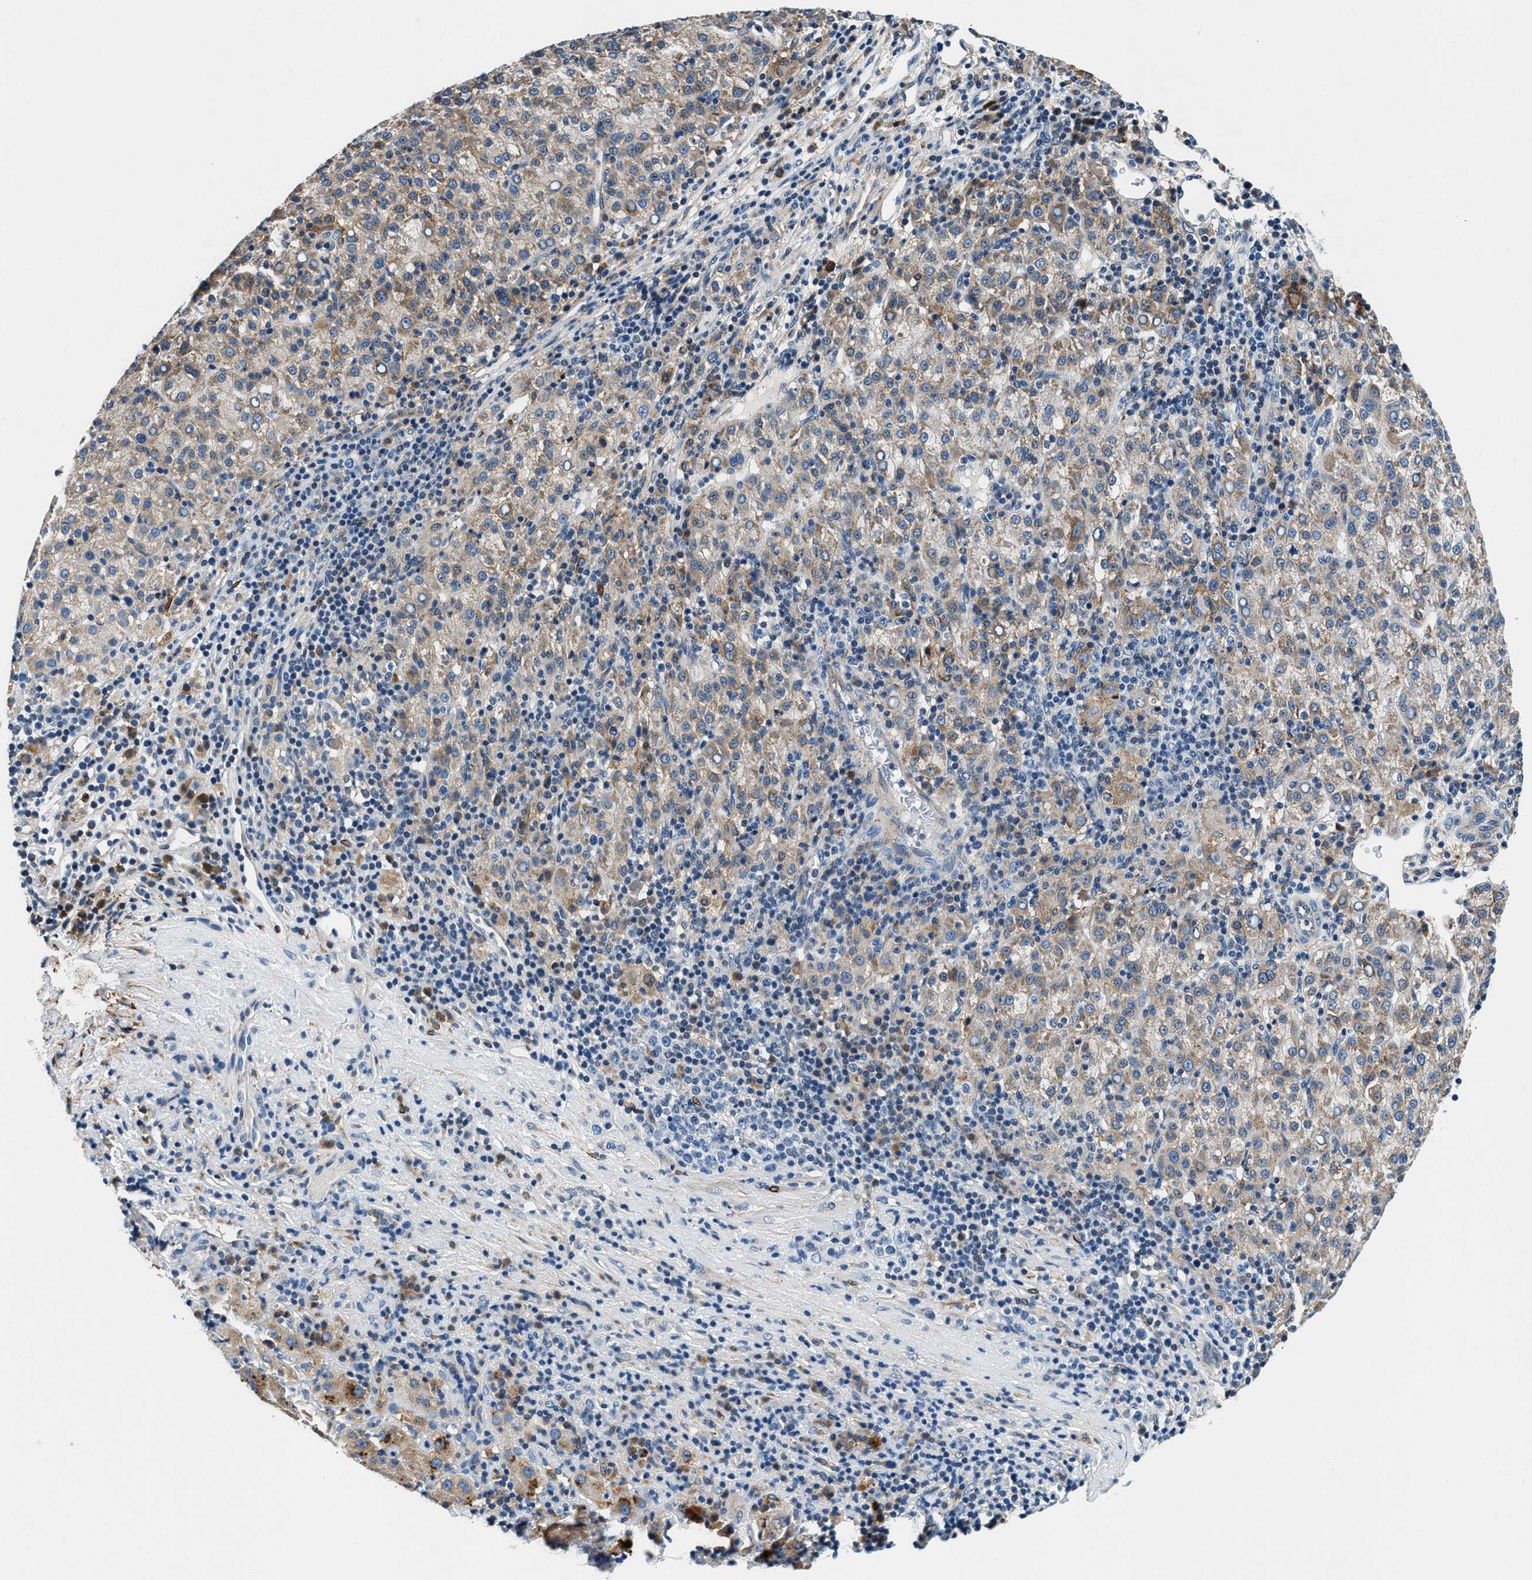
{"staining": {"intensity": "moderate", "quantity": ">75%", "location": "cytoplasmic/membranous"}, "tissue": "liver cancer", "cell_type": "Tumor cells", "image_type": "cancer", "snomed": [{"axis": "morphology", "description": "Carcinoma, Hepatocellular, NOS"}, {"axis": "topography", "description": "Liver"}], "caption": "The immunohistochemical stain highlights moderate cytoplasmic/membranous positivity in tumor cells of hepatocellular carcinoma (liver) tissue. The protein of interest is shown in brown color, while the nuclei are stained blue.", "gene": "SLFN11", "patient": {"sex": "female", "age": 58}}